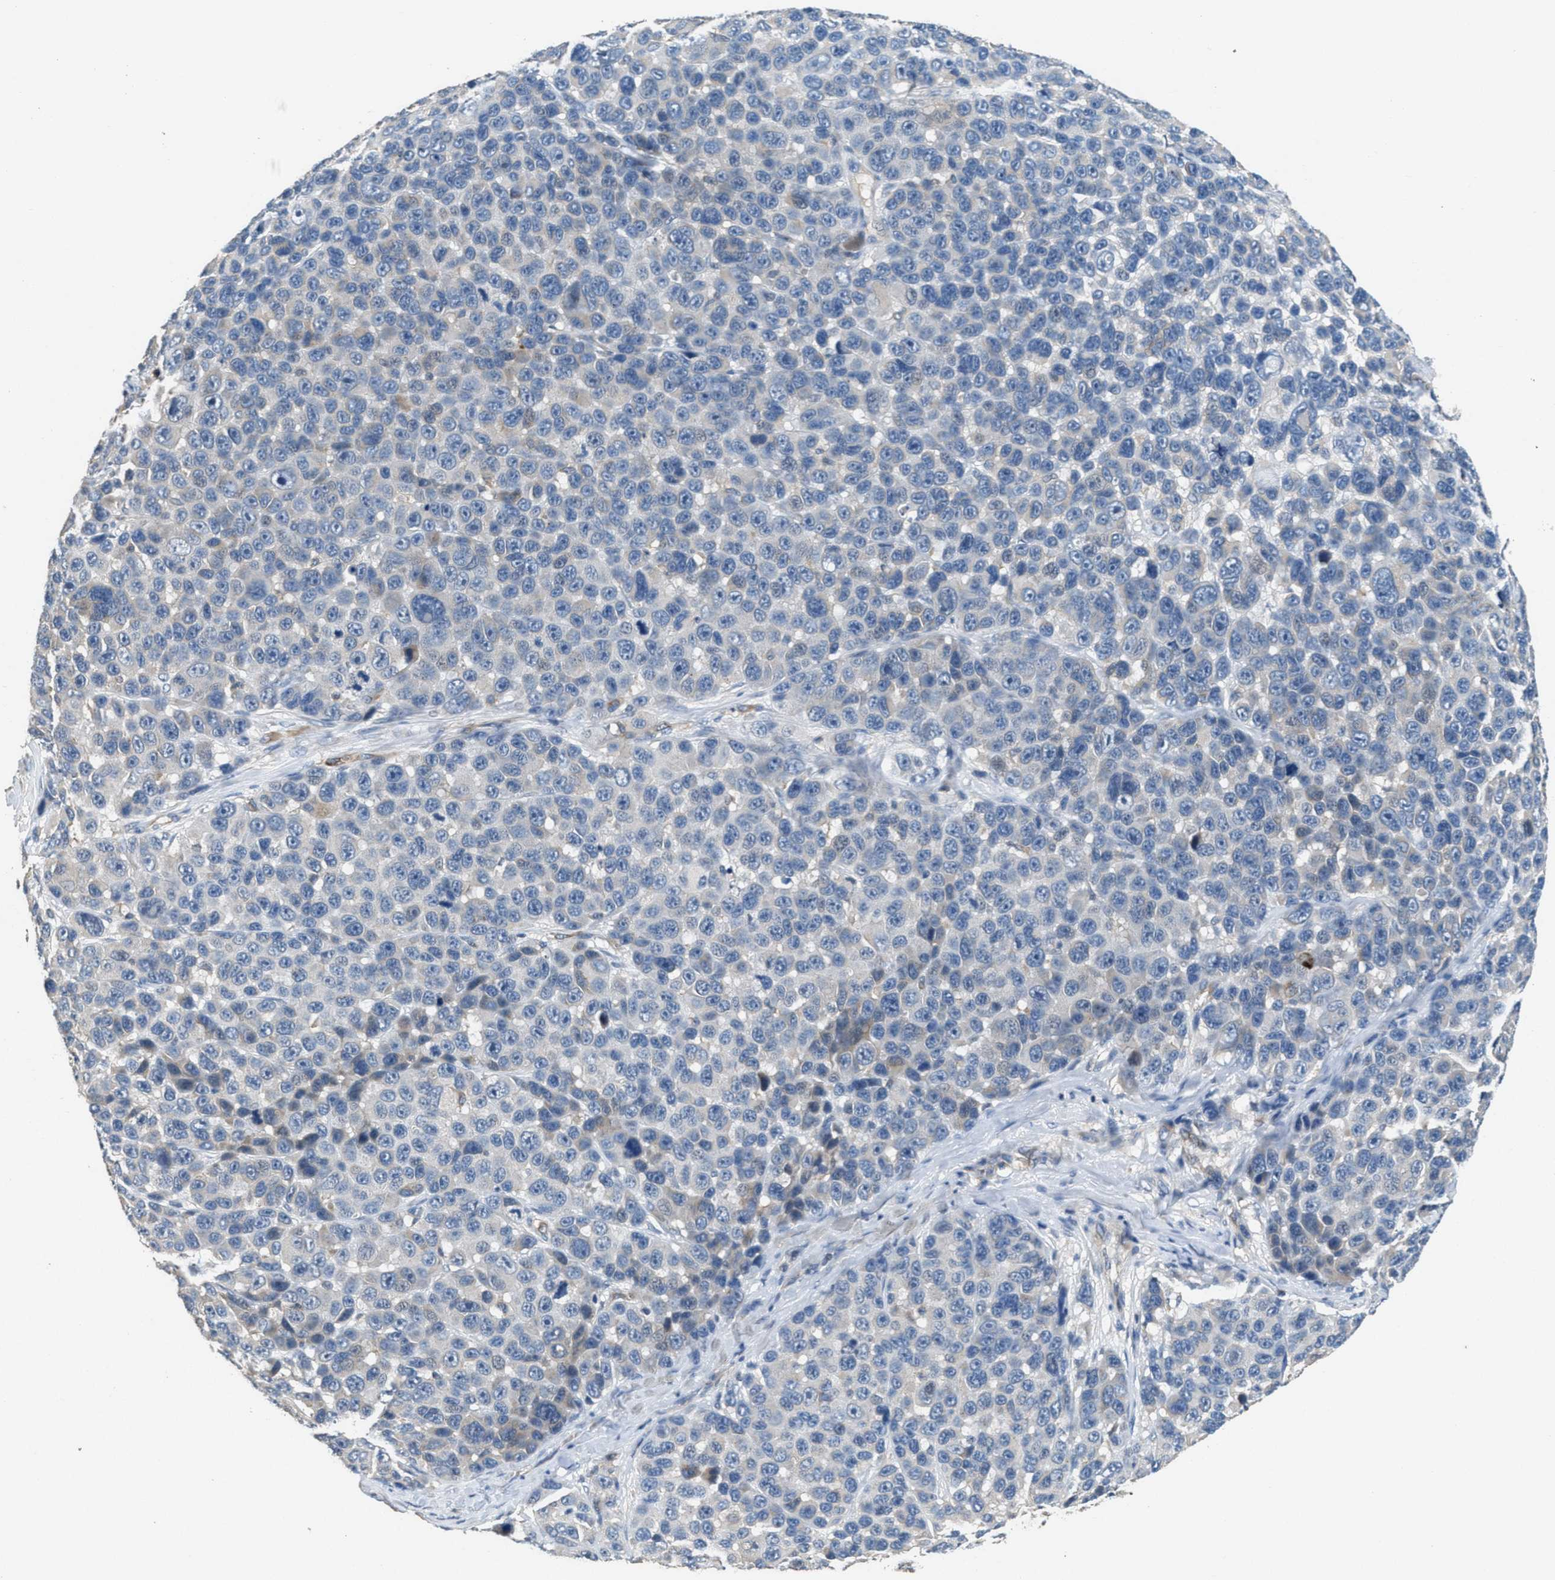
{"staining": {"intensity": "negative", "quantity": "none", "location": "none"}, "tissue": "melanoma", "cell_type": "Tumor cells", "image_type": "cancer", "snomed": [{"axis": "morphology", "description": "Malignant melanoma, NOS"}, {"axis": "topography", "description": "Skin"}], "caption": "Immunohistochemical staining of malignant melanoma reveals no significant expression in tumor cells.", "gene": "DGKE", "patient": {"sex": "male", "age": 53}}